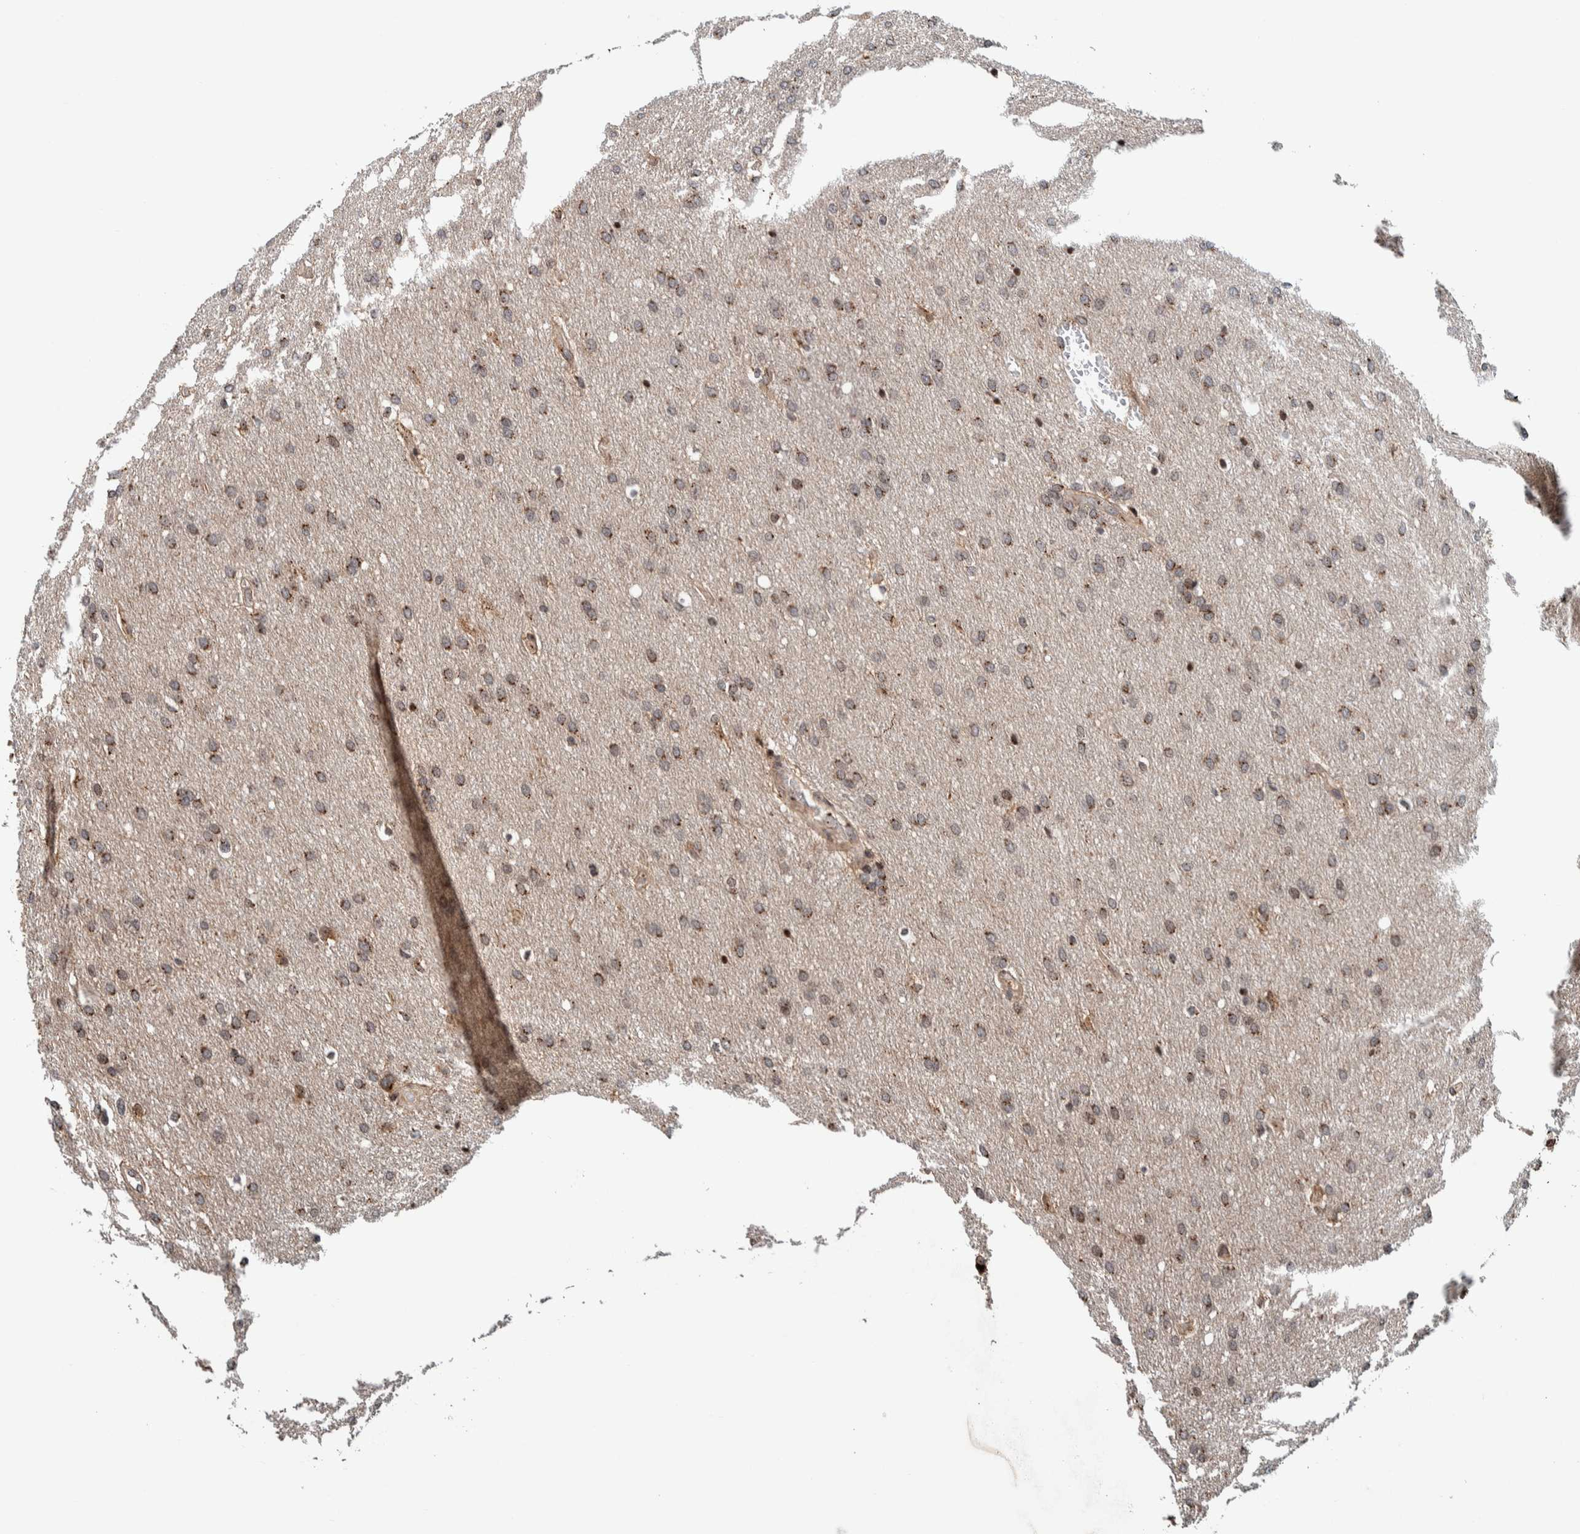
{"staining": {"intensity": "weak", "quantity": "25%-75%", "location": "cytoplasmic/membranous"}, "tissue": "glioma", "cell_type": "Tumor cells", "image_type": "cancer", "snomed": [{"axis": "morphology", "description": "Glioma, malignant, Low grade"}, {"axis": "topography", "description": "Brain"}], "caption": "Protein positivity by IHC demonstrates weak cytoplasmic/membranous expression in about 25%-75% of tumor cells in glioma. The staining is performed using DAB brown chromogen to label protein expression. The nuclei are counter-stained blue using hematoxylin.", "gene": "CCDC182", "patient": {"sex": "female", "age": 37}}